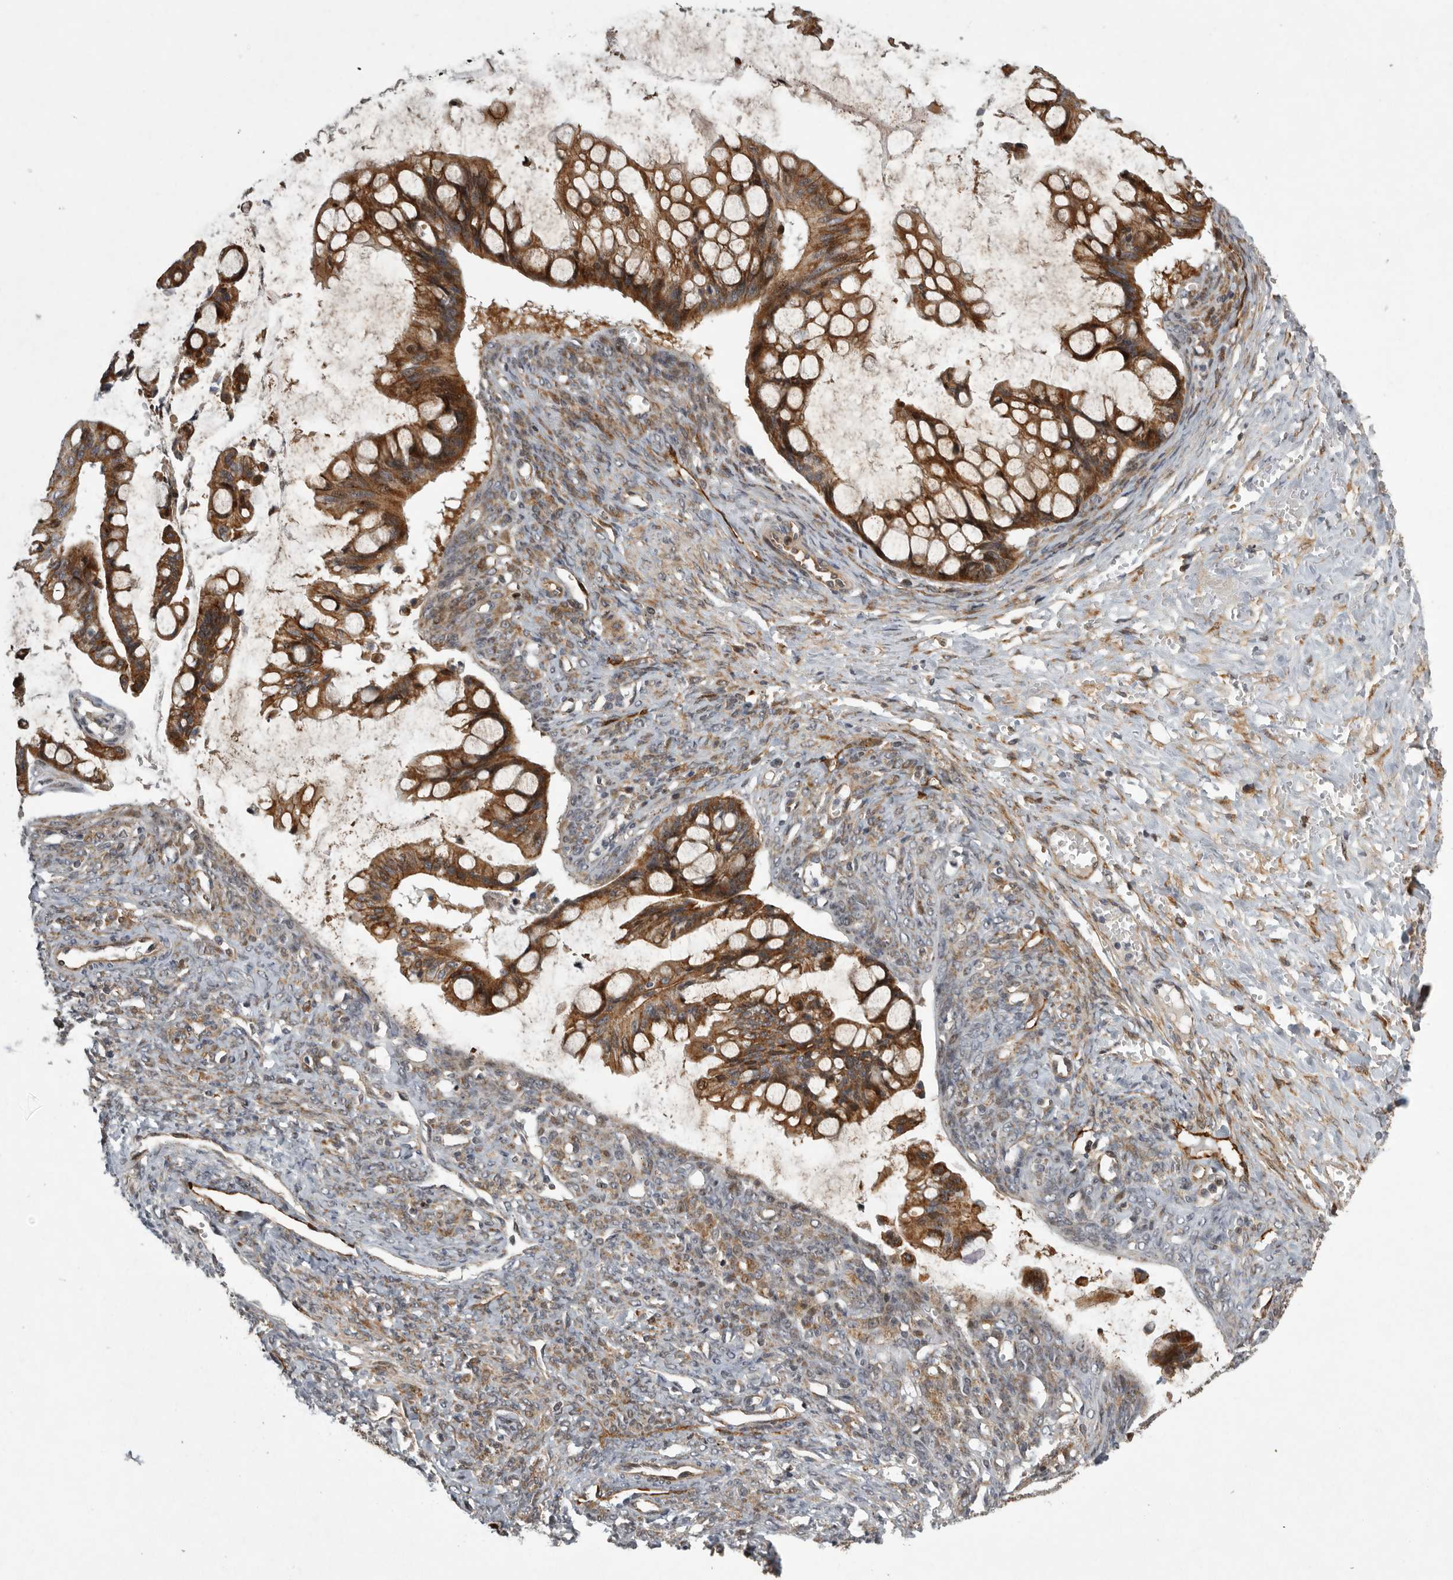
{"staining": {"intensity": "moderate", "quantity": ">75%", "location": "cytoplasmic/membranous,nuclear"}, "tissue": "ovarian cancer", "cell_type": "Tumor cells", "image_type": "cancer", "snomed": [{"axis": "morphology", "description": "Cystadenocarcinoma, mucinous, NOS"}, {"axis": "topography", "description": "Ovary"}], "caption": "A medium amount of moderate cytoplasmic/membranous and nuclear expression is appreciated in approximately >75% of tumor cells in ovarian cancer (mucinous cystadenocarcinoma) tissue. (Stains: DAB in brown, nuclei in blue, Microscopy: brightfield microscopy at high magnification).", "gene": "MPDZ", "patient": {"sex": "female", "age": 73}}